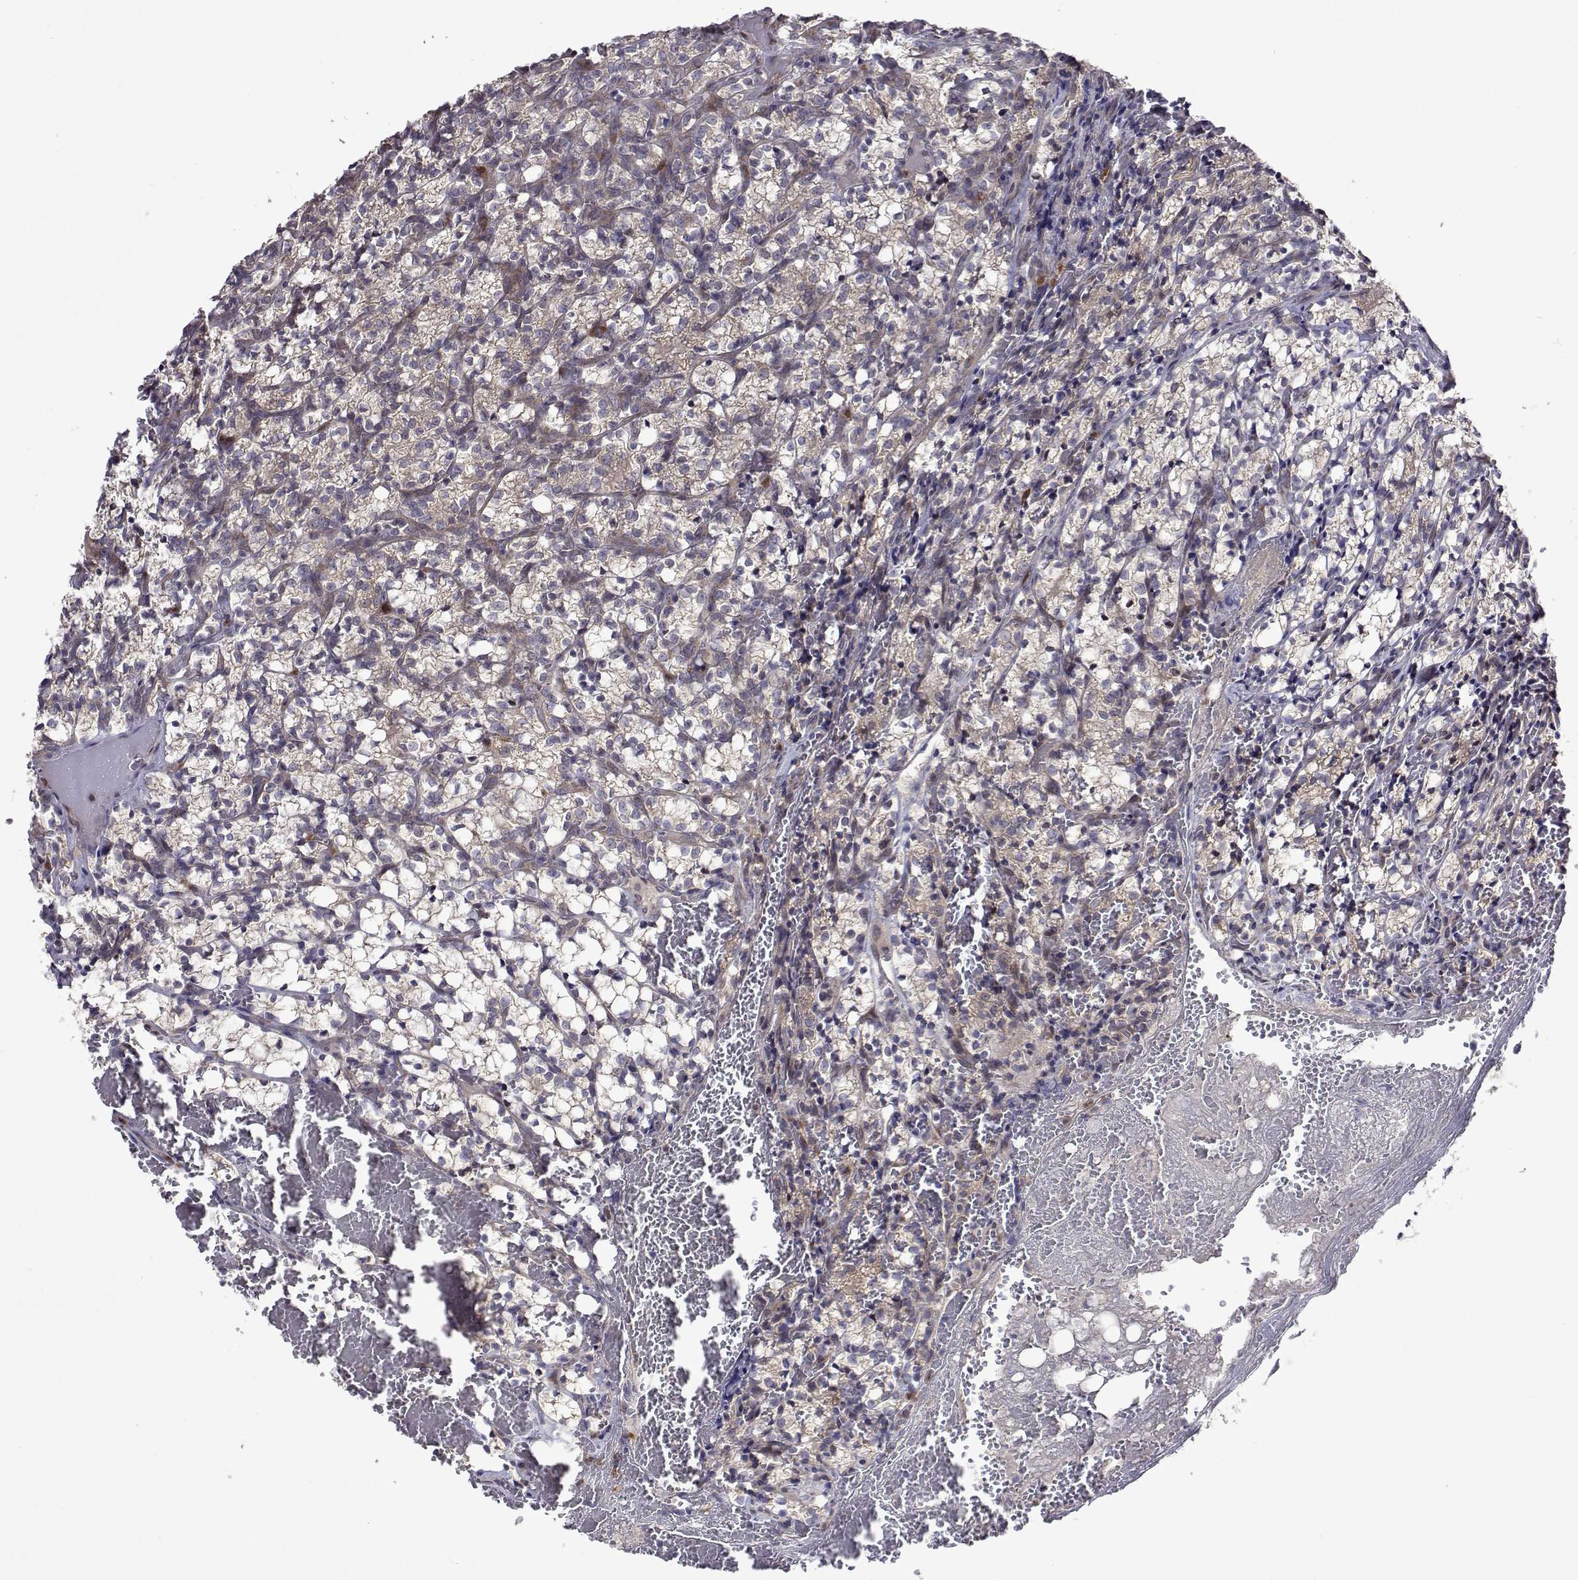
{"staining": {"intensity": "negative", "quantity": "none", "location": "none"}, "tissue": "renal cancer", "cell_type": "Tumor cells", "image_type": "cancer", "snomed": [{"axis": "morphology", "description": "Adenocarcinoma, NOS"}, {"axis": "topography", "description": "Kidney"}], "caption": "An image of human adenocarcinoma (renal) is negative for staining in tumor cells. (Immunohistochemistry, brightfield microscopy, high magnification).", "gene": "TARBP2", "patient": {"sex": "female", "age": 69}}